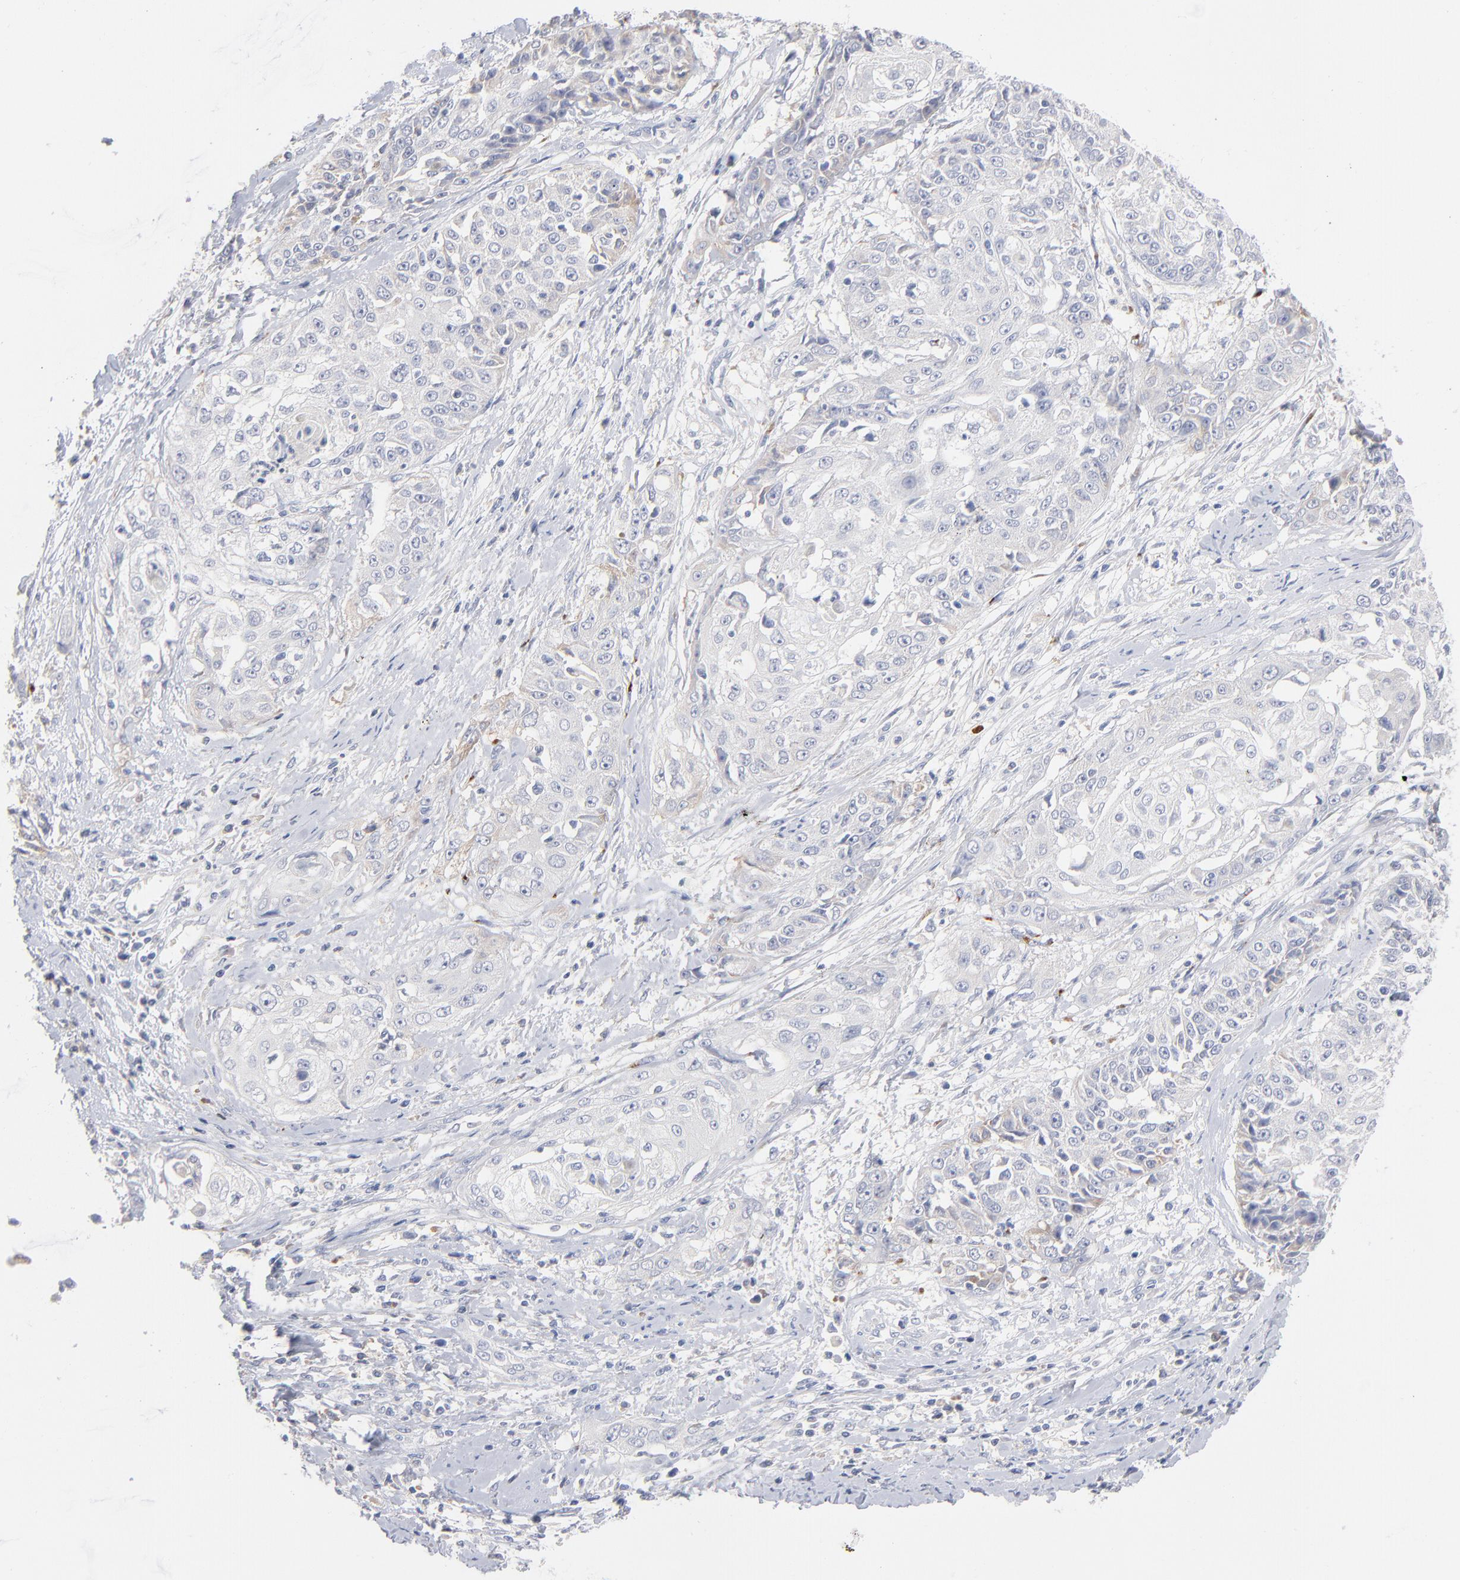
{"staining": {"intensity": "negative", "quantity": "none", "location": "none"}, "tissue": "cervical cancer", "cell_type": "Tumor cells", "image_type": "cancer", "snomed": [{"axis": "morphology", "description": "Squamous cell carcinoma, NOS"}, {"axis": "topography", "description": "Cervix"}], "caption": "High magnification brightfield microscopy of cervical cancer stained with DAB (3,3'-diaminobenzidine) (brown) and counterstained with hematoxylin (blue): tumor cells show no significant expression.", "gene": "F12", "patient": {"sex": "female", "age": 64}}